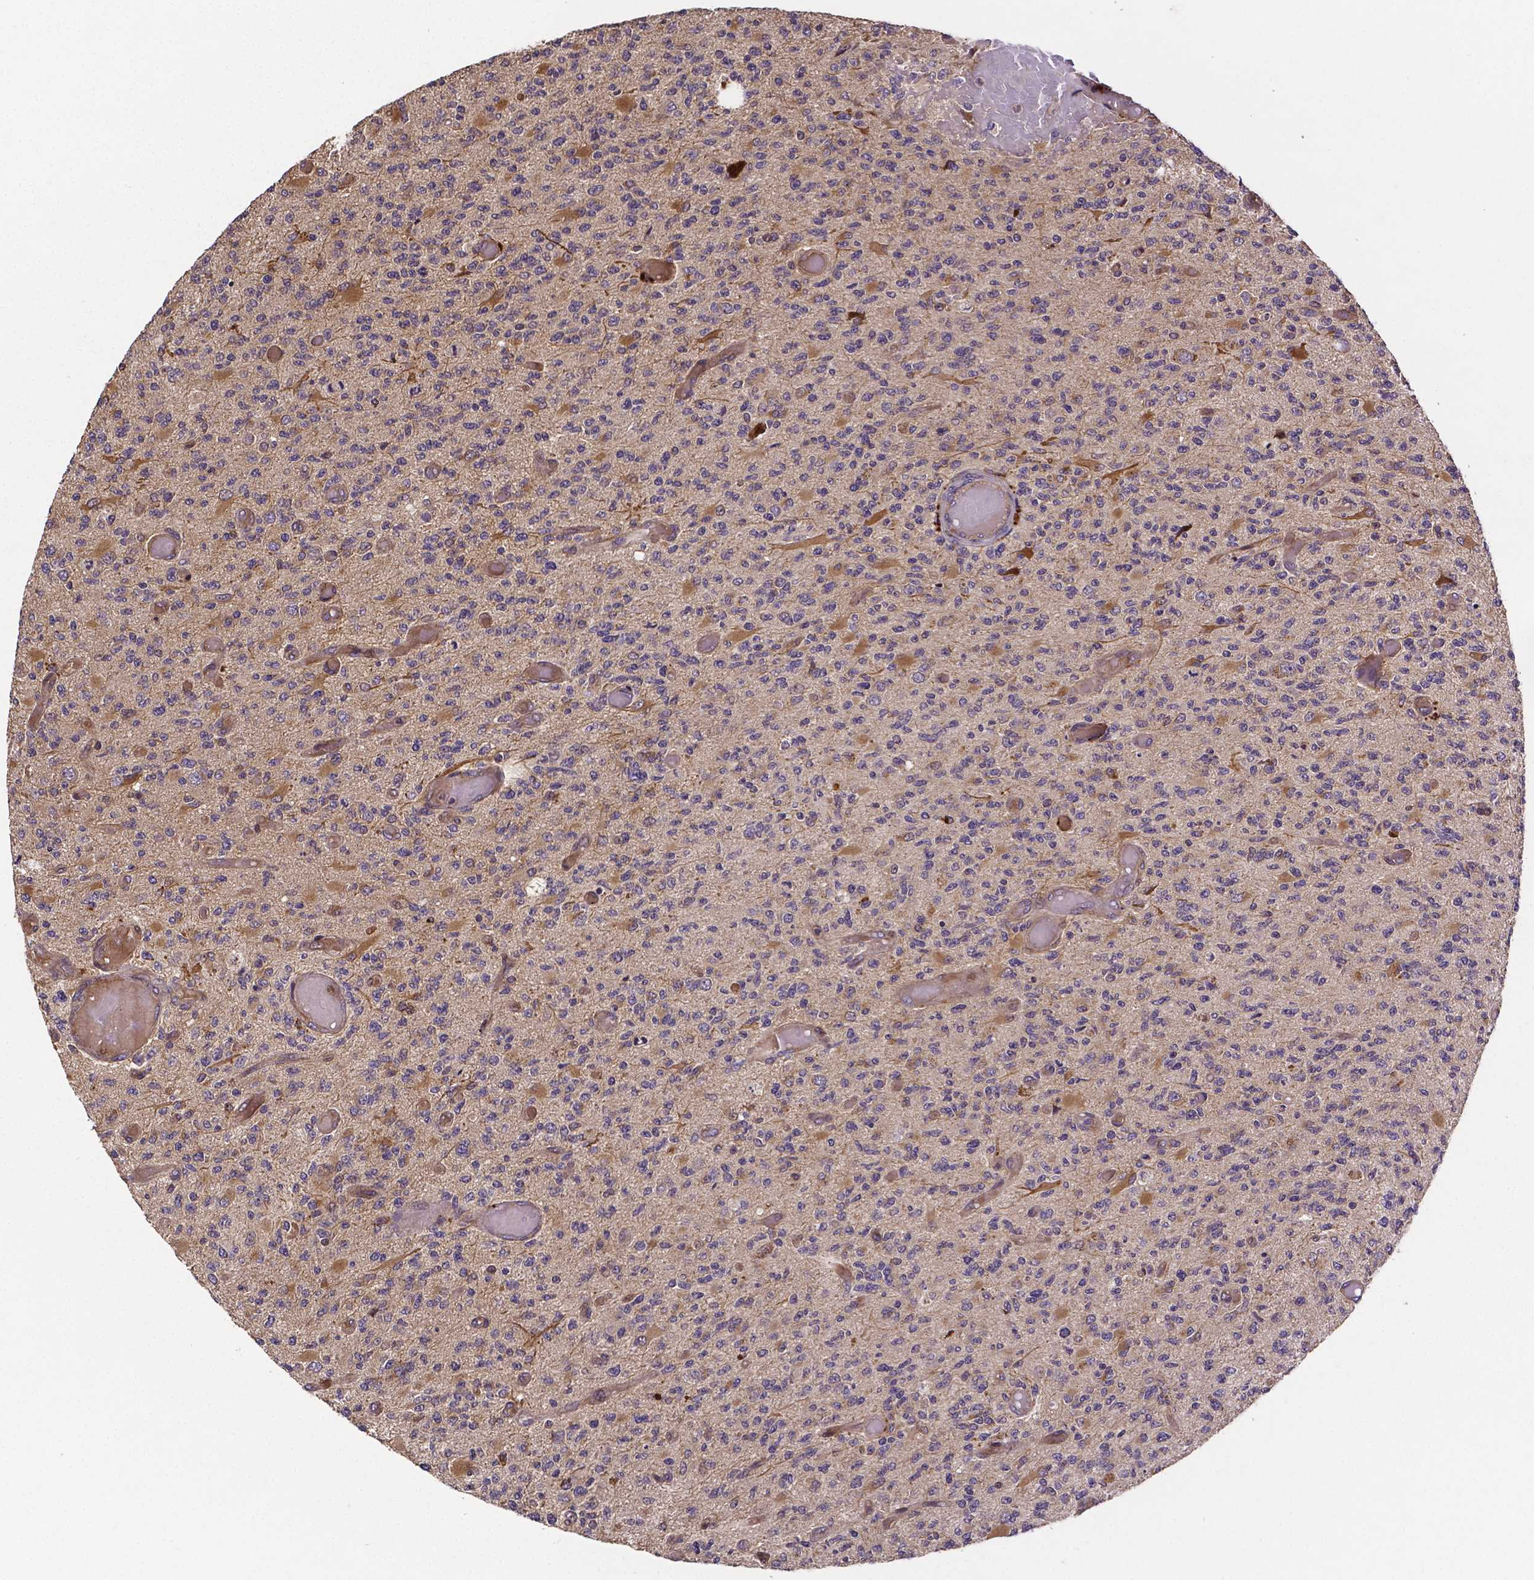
{"staining": {"intensity": "moderate", "quantity": "<25%", "location": "cytoplasmic/membranous"}, "tissue": "glioma", "cell_type": "Tumor cells", "image_type": "cancer", "snomed": [{"axis": "morphology", "description": "Glioma, malignant, High grade"}, {"axis": "topography", "description": "Brain"}], "caption": "A brown stain labels moderate cytoplasmic/membranous staining of a protein in malignant high-grade glioma tumor cells. The protein is shown in brown color, while the nuclei are stained blue.", "gene": "RNF123", "patient": {"sex": "female", "age": 63}}